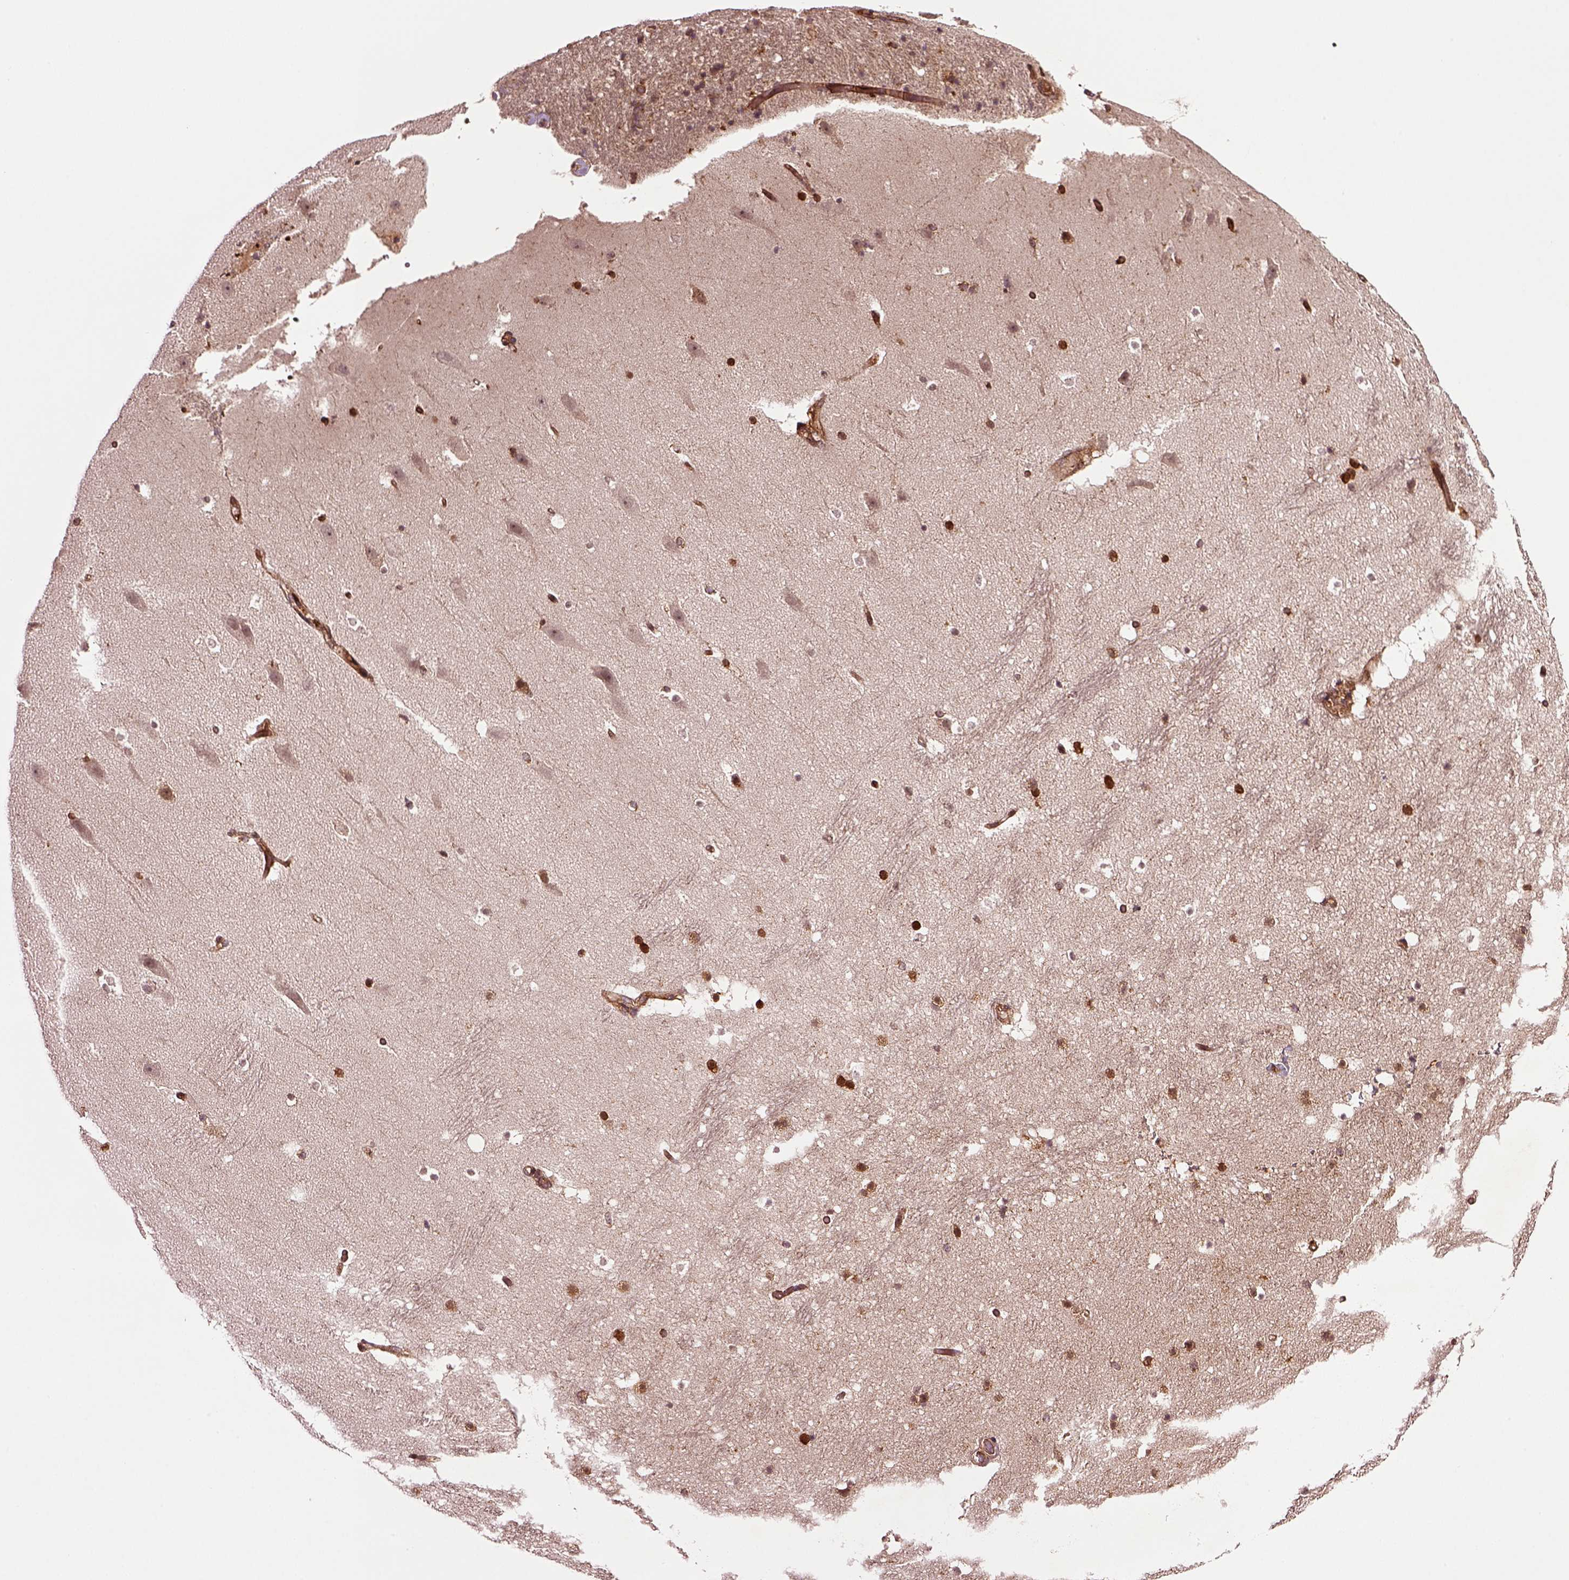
{"staining": {"intensity": "strong", "quantity": "25%-75%", "location": "cytoplasmic/membranous"}, "tissue": "hippocampus", "cell_type": "Glial cells", "image_type": "normal", "snomed": [{"axis": "morphology", "description": "Normal tissue, NOS"}, {"axis": "topography", "description": "Hippocampus"}], "caption": "This histopathology image shows IHC staining of benign hippocampus, with high strong cytoplasmic/membranous staining in about 25%-75% of glial cells.", "gene": "WASHC2A", "patient": {"sex": "male", "age": 26}}